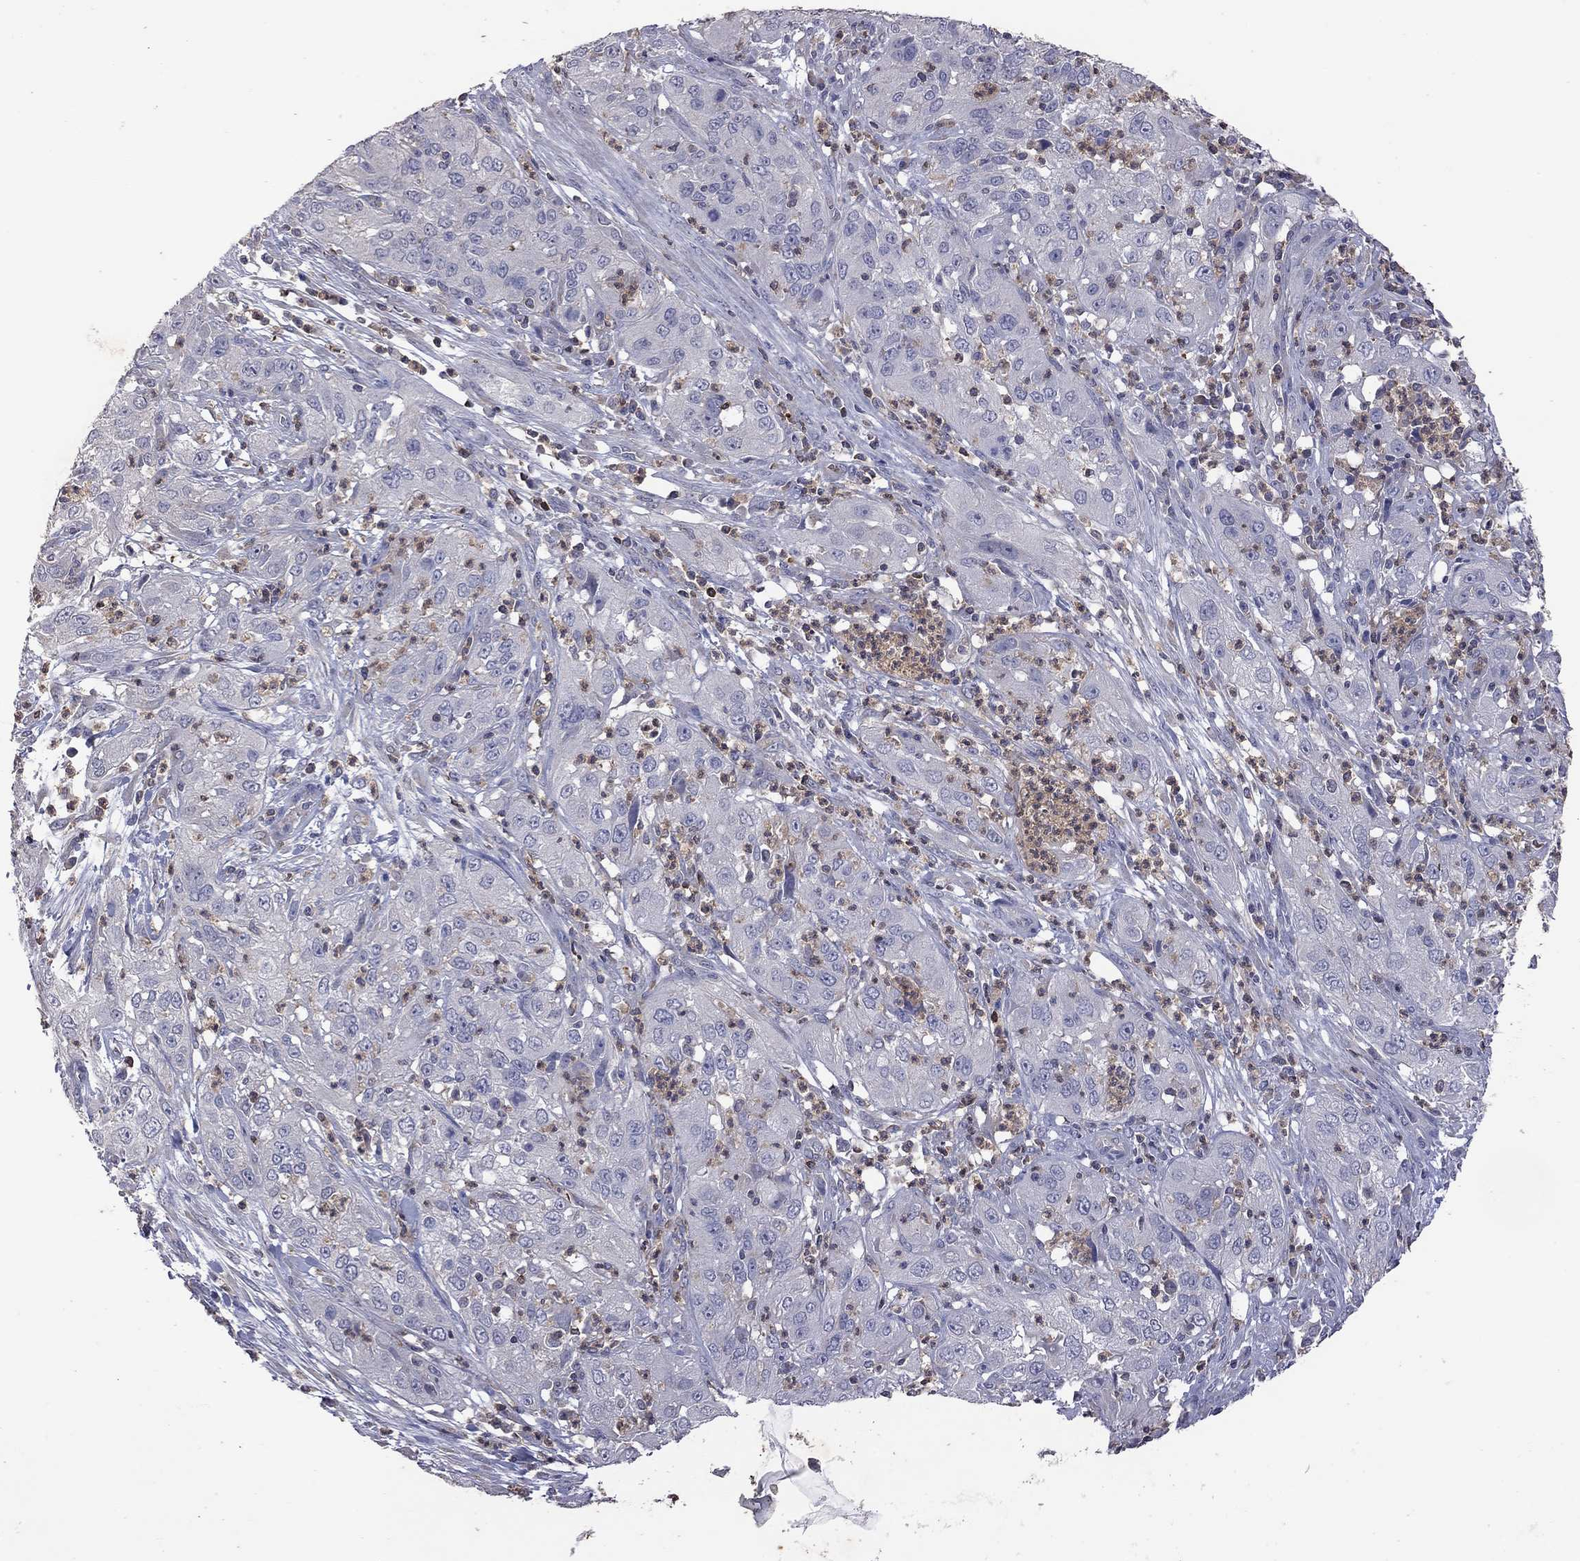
{"staining": {"intensity": "negative", "quantity": "none", "location": "none"}, "tissue": "cervical cancer", "cell_type": "Tumor cells", "image_type": "cancer", "snomed": [{"axis": "morphology", "description": "Squamous cell carcinoma, NOS"}, {"axis": "topography", "description": "Cervix"}], "caption": "The IHC image has no significant expression in tumor cells of cervical cancer tissue.", "gene": "IPCEF1", "patient": {"sex": "female", "age": 32}}